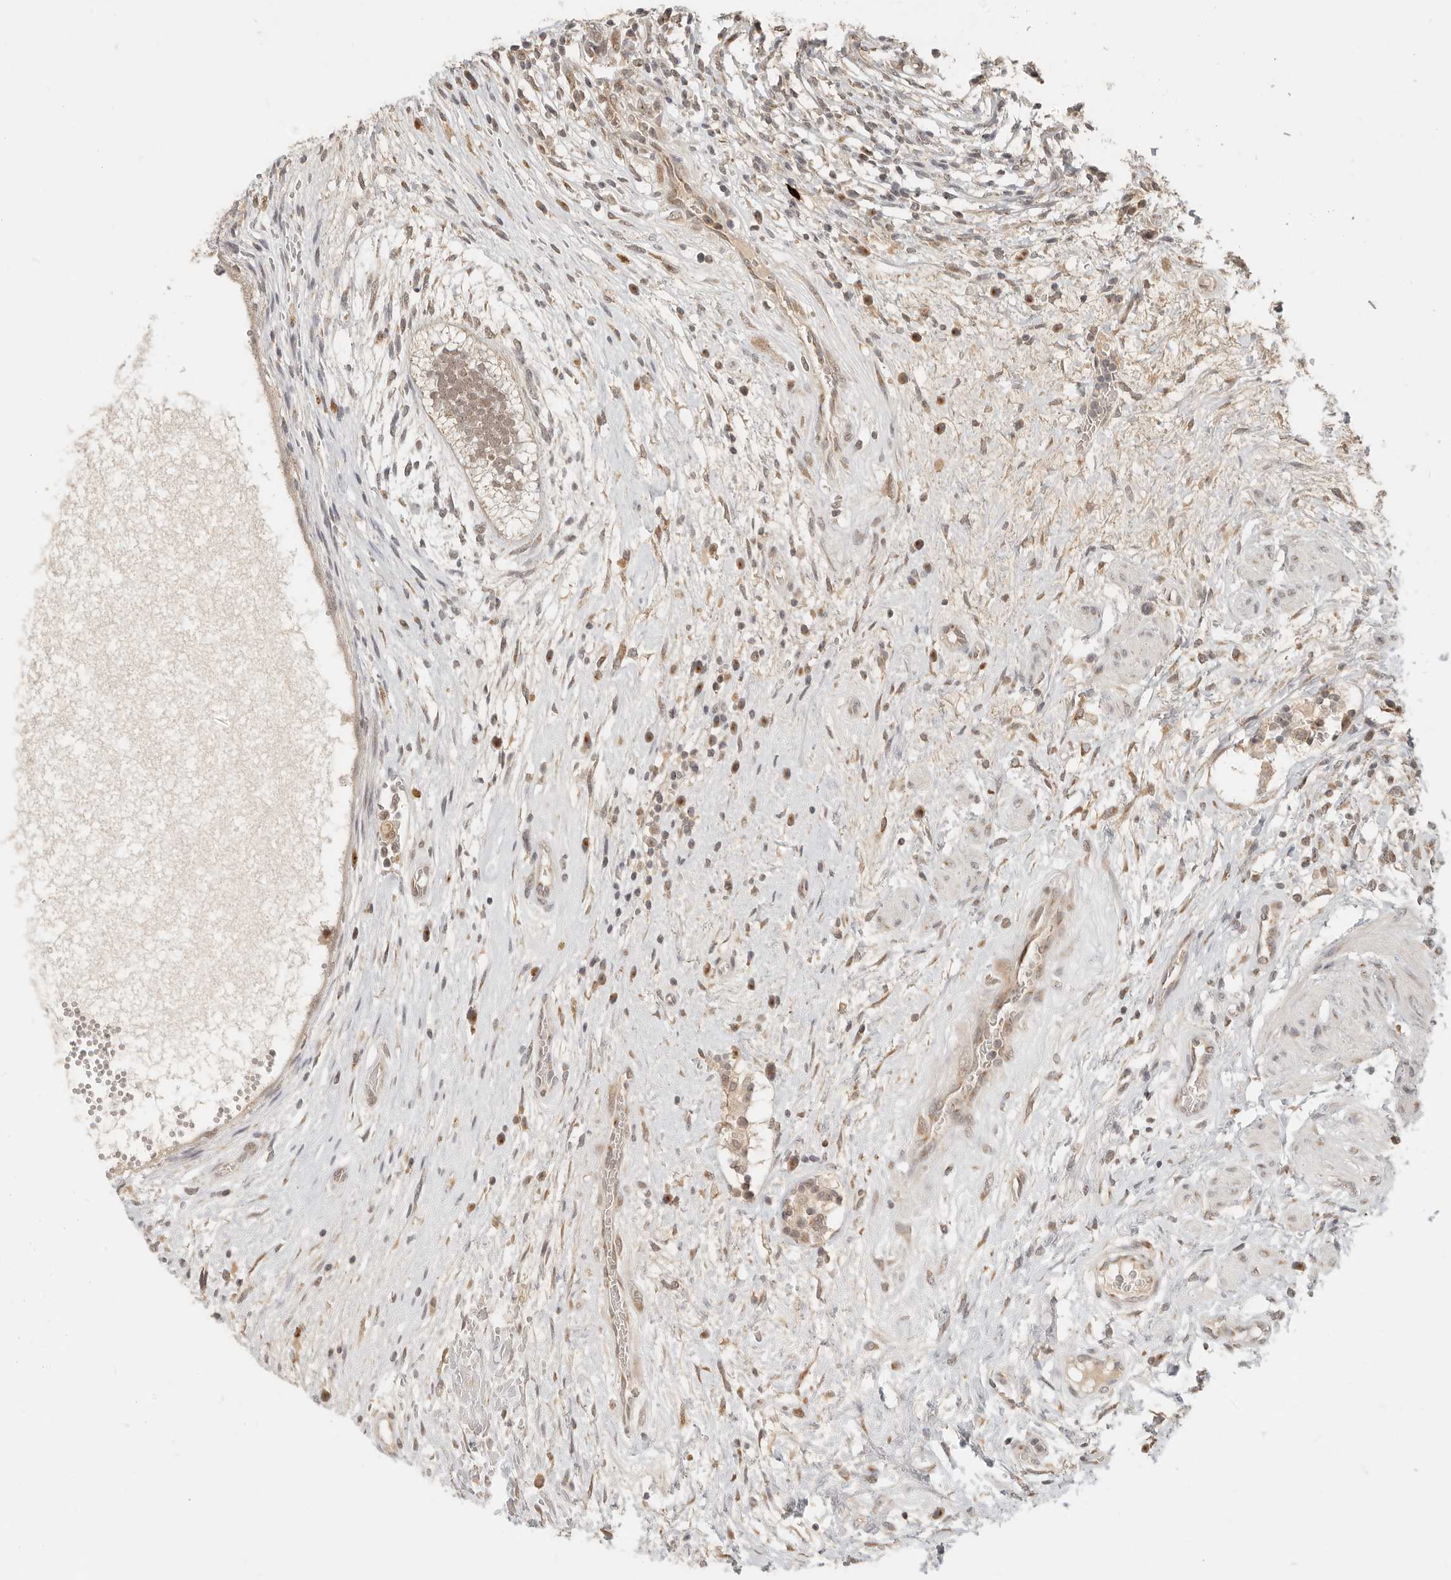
{"staining": {"intensity": "weak", "quantity": ">75%", "location": "cytoplasmic/membranous,nuclear"}, "tissue": "testis cancer", "cell_type": "Tumor cells", "image_type": "cancer", "snomed": [{"axis": "morphology", "description": "Carcinoma, Embryonal, NOS"}, {"axis": "topography", "description": "Testis"}], "caption": "Brown immunohistochemical staining in testis cancer (embryonal carcinoma) demonstrates weak cytoplasmic/membranous and nuclear staining in approximately >75% of tumor cells.", "gene": "INTS11", "patient": {"sex": "male", "age": 26}}